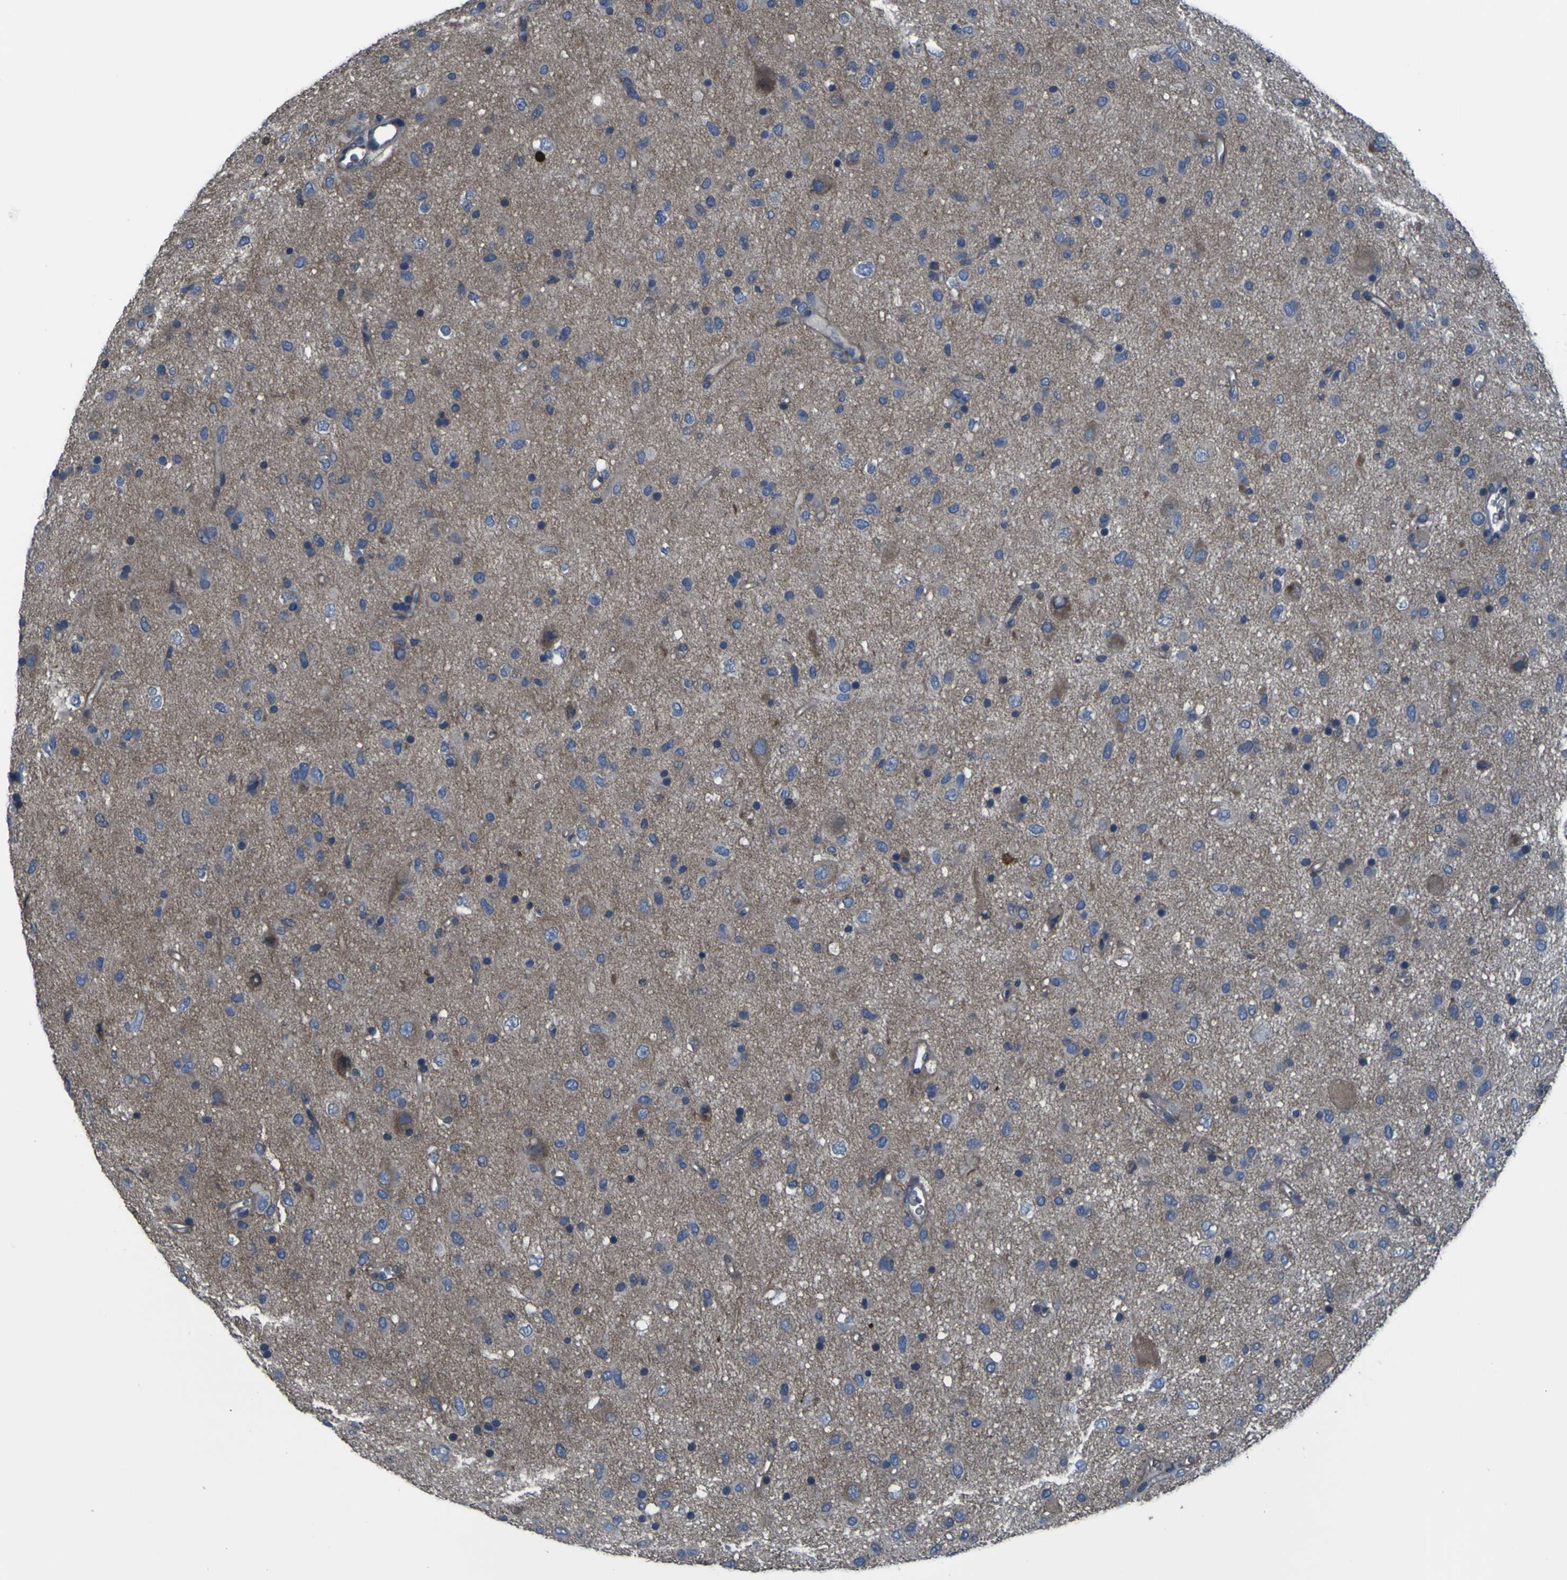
{"staining": {"intensity": "negative", "quantity": "none", "location": "none"}, "tissue": "glioma", "cell_type": "Tumor cells", "image_type": "cancer", "snomed": [{"axis": "morphology", "description": "Glioma, malignant, Low grade"}, {"axis": "topography", "description": "Brain"}], "caption": "The image demonstrates no staining of tumor cells in glioma. (Brightfield microscopy of DAB (3,3'-diaminobenzidine) IHC at high magnification).", "gene": "GRAMD1A", "patient": {"sex": "male", "age": 77}}